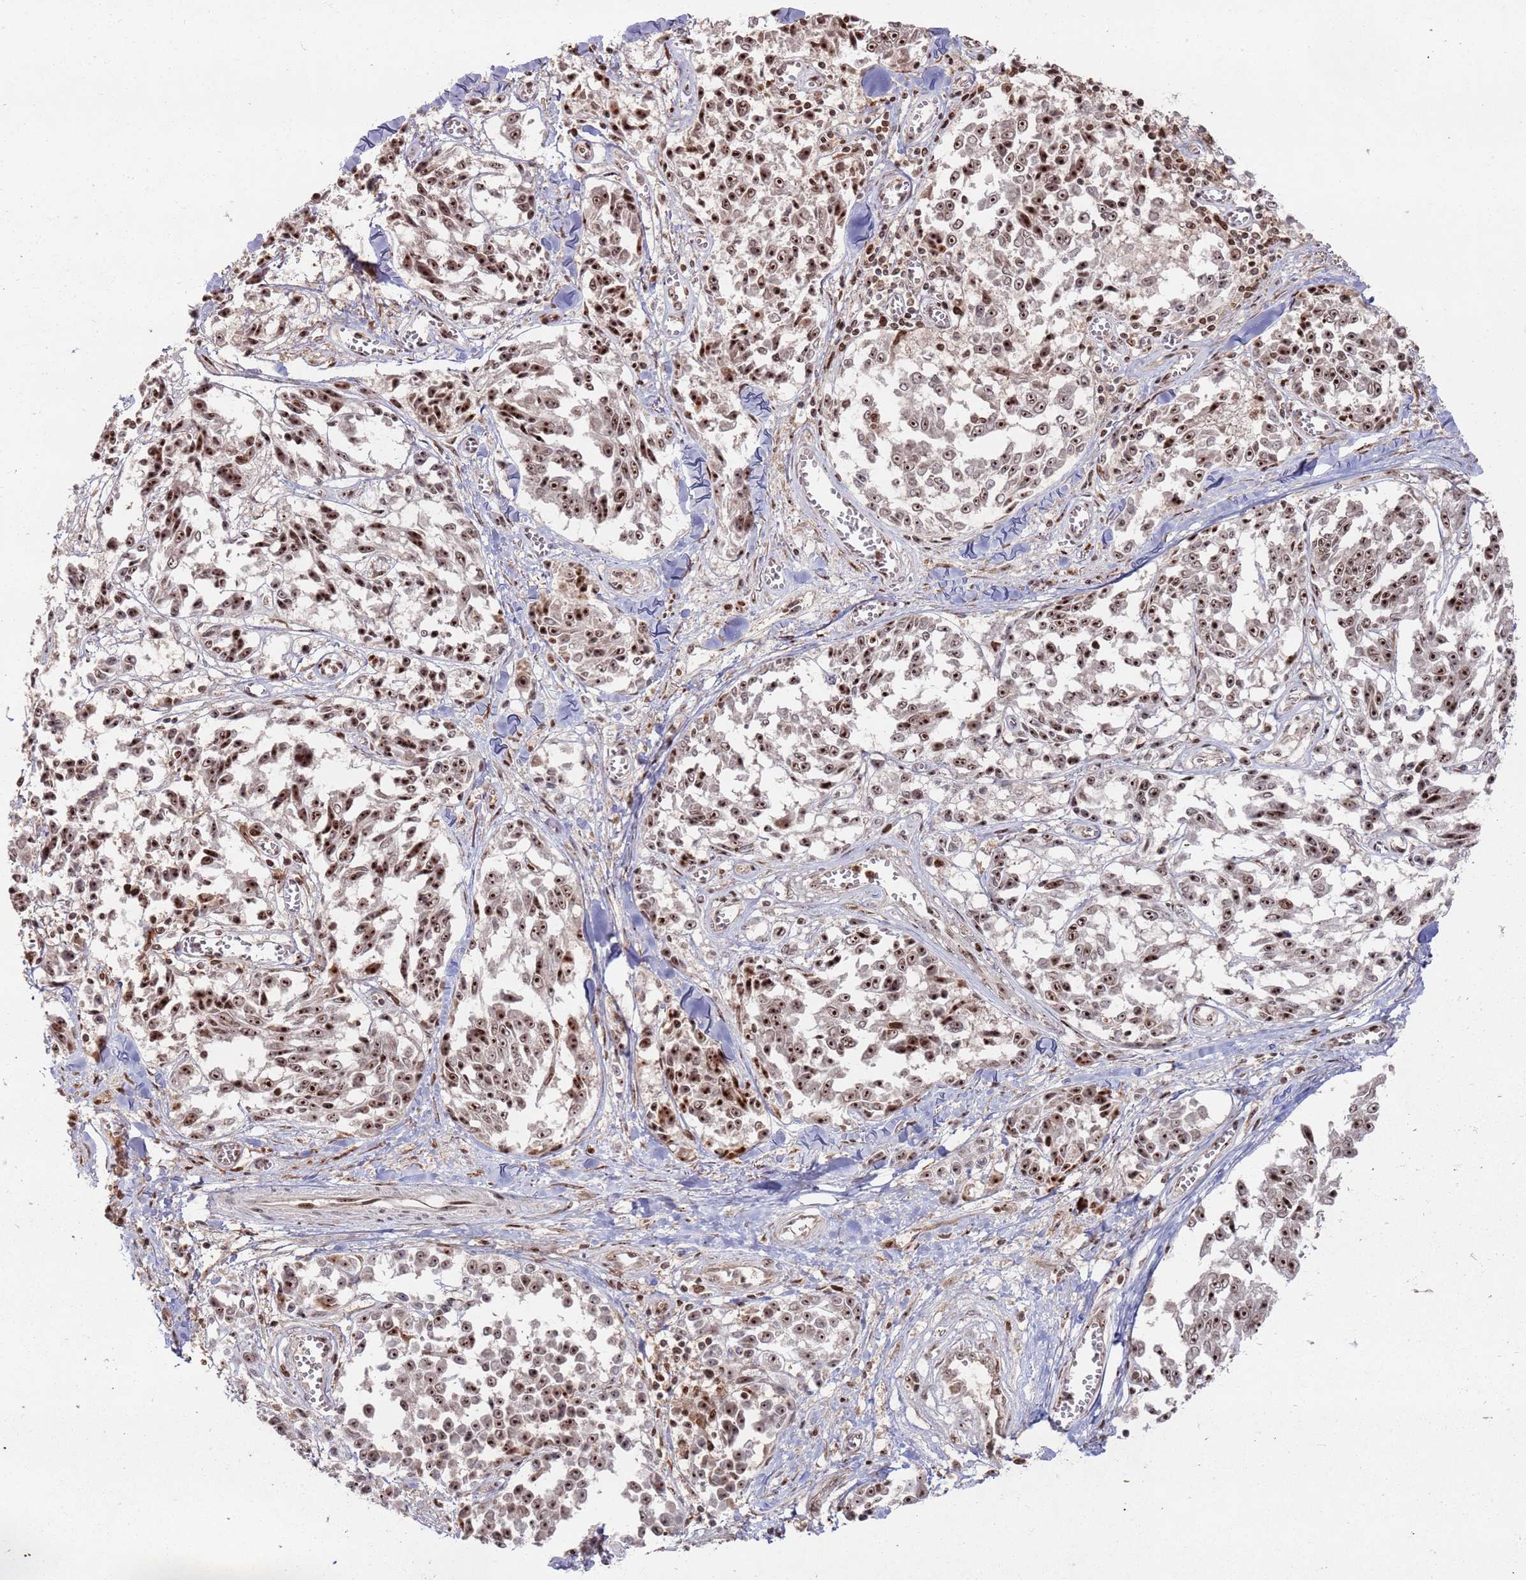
{"staining": {"intensity": "strong", "quantity": ">75%", "location": "nuclear"}, "tissue": "melanoma", "cell_type": "Tumor cells", "image_type": "cancer", "snomed": [{"axis": "morphology", "description": "Malignant melanoma, NOS"}, {"axis": "topography", "description": "Skin"}], "caption": "Protein expression analysis of melanoma exhibits strong nuclear positivity in about >75% of tumor cells.", "gene": "UTP11", "patient": {"sex": "female", "age": 64}}